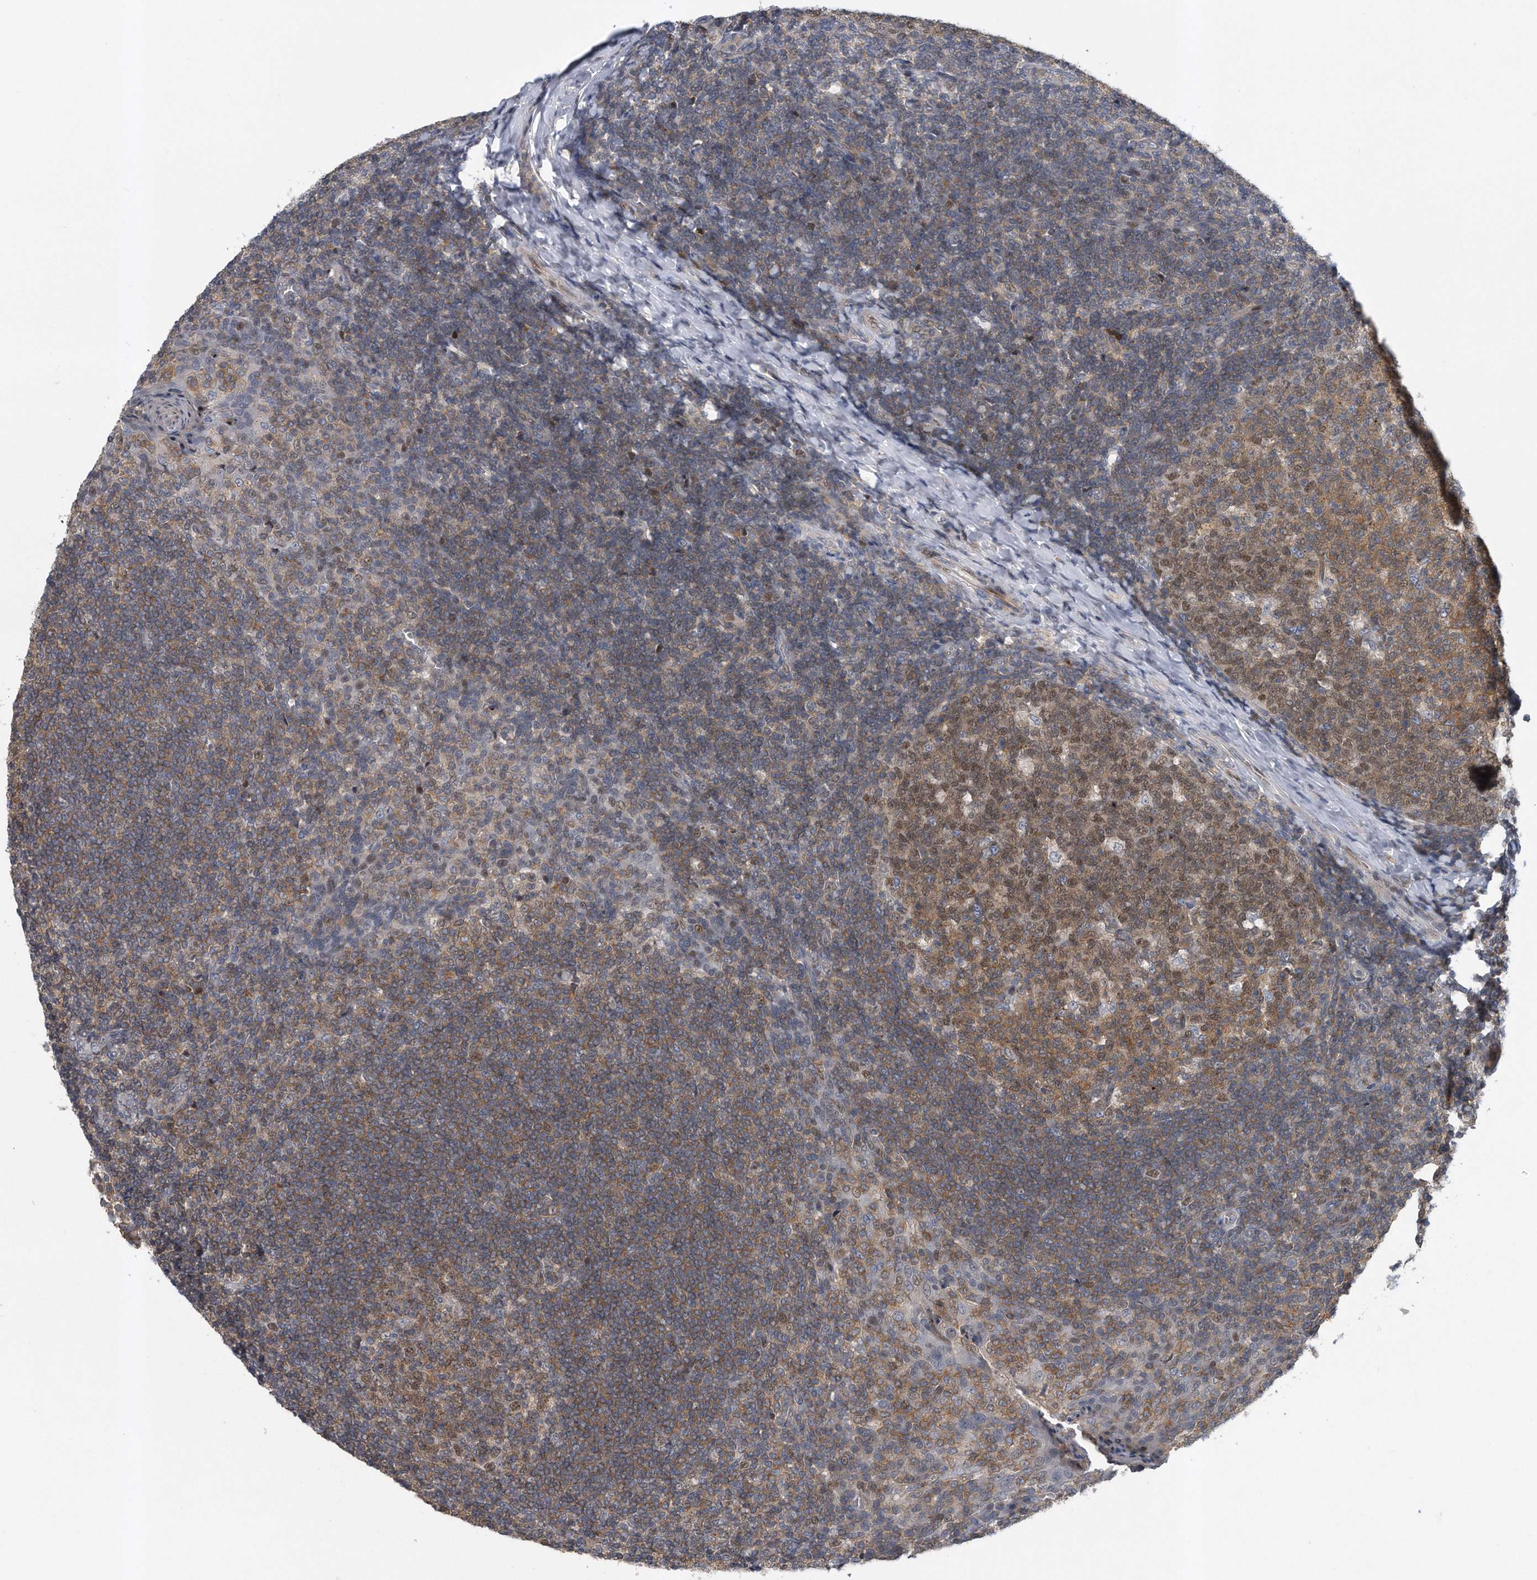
{"staining": {"intensity": "moderate", "quantity": ">75%", "location": "cytoplasmic/membranous,nuclear"}, "tissue": "tonsil", "cell_type": "Germinal center cells", "image_type": "normal", "snomed": [{"axis": "morphology", "description": "Normal tissue, NOS"}, {"axis": "topography", "description": "Tonsil"}], "caption": "A high-resolution photomicrograph shows IHC staining of benign tonsil, which exhibits moderate cytoplasmic/membranous,nuclear staining in about >75% of germinal center cells.", "gene": "PGBD2", "patient": {"sex": "female", "age": 19}}